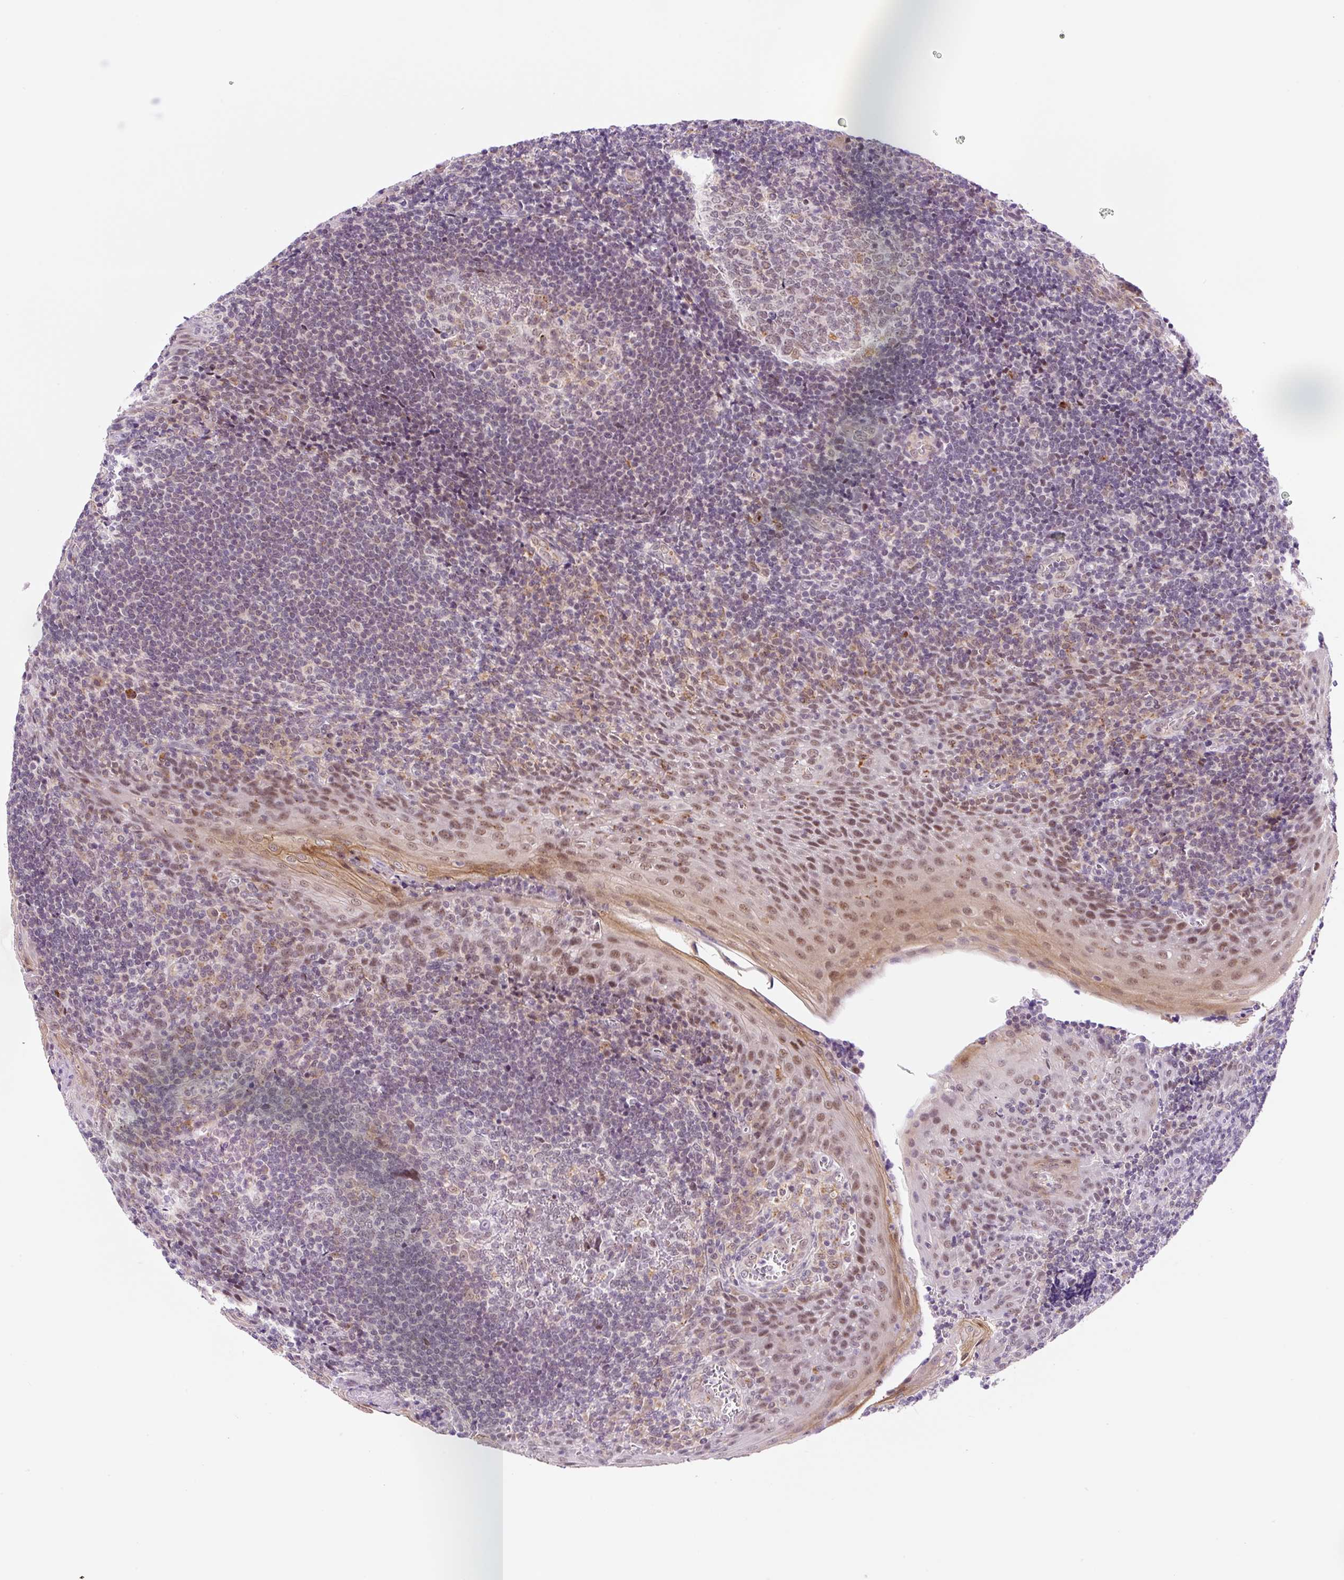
{"staining": {"intensity": "weak", "quantity": "<25%", "location": "cytoplasmic/membranous"}, "tissue": "tonsil", "cell_type": "Germinal center cells", "image_type": "normal", "snomed": [{"axis": "morphology", "description": "Normal tissue, NOS"}, {"axis": "topography", "description": "Tonsil"}], "caption": "The micrograph shows no staining of germinal center cells in unremarkable tonsil.", "gene": "CEBPZOS", "patient": {"sex": "male", "age": 27}}